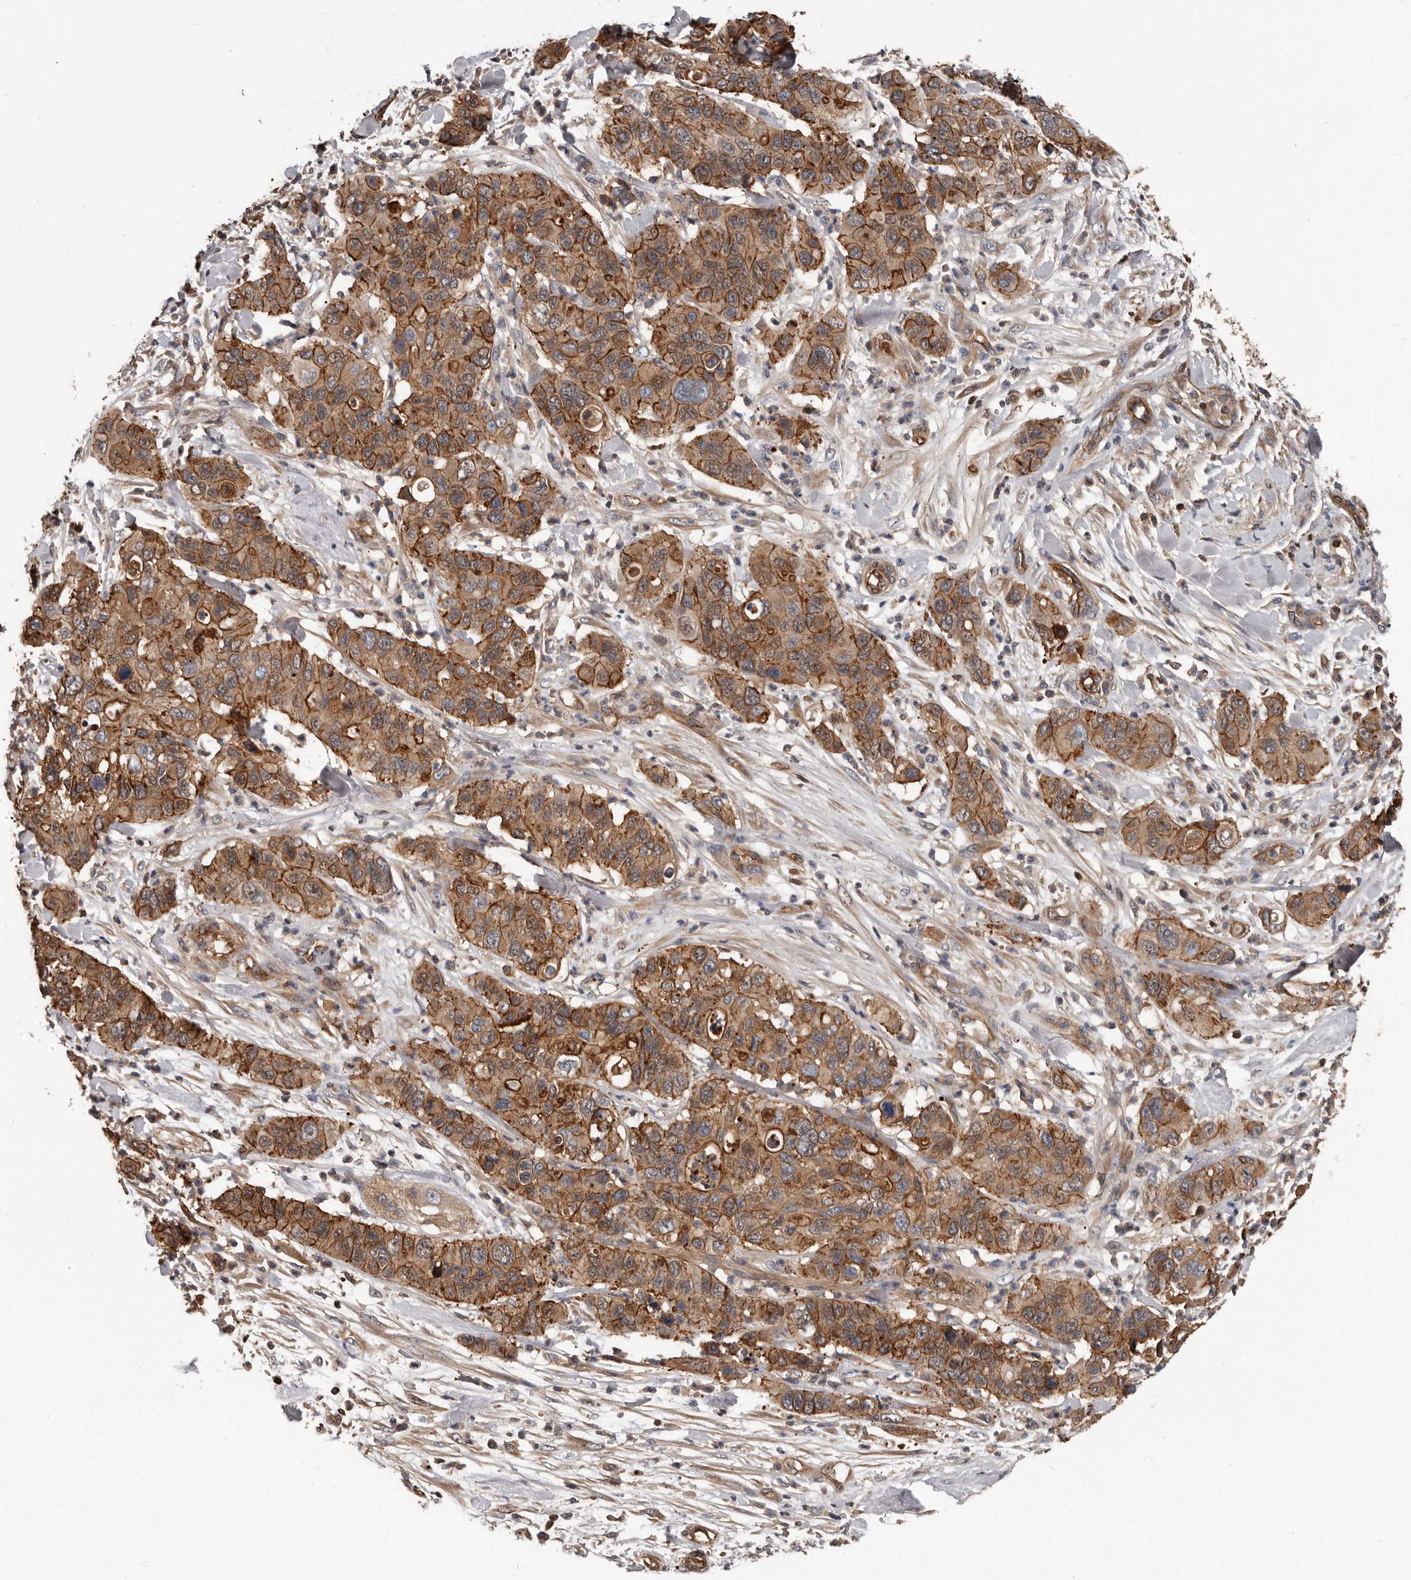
{"staining": {"intensity": "strong", "quantity": ">75%", "location": "cytoplasmic/membranous"}, "tissue": "pancreatic cancer", "cell_type": "Tumor cells", "image_type": "cancer", "snomed": [{"axis": "morphology", "description": "Adenocarcinoma, NOS"}, {"axis": "topography", "description": "Pancreas"}], "caption": "A histopathology image of human pancreatic adenocarcinoma stained for a protein exhibits strong cytoplasmic/membranous brown staining in tumor cells.", "gene": "PNRC2", "patient": {"sex": "female", "age": 71}}